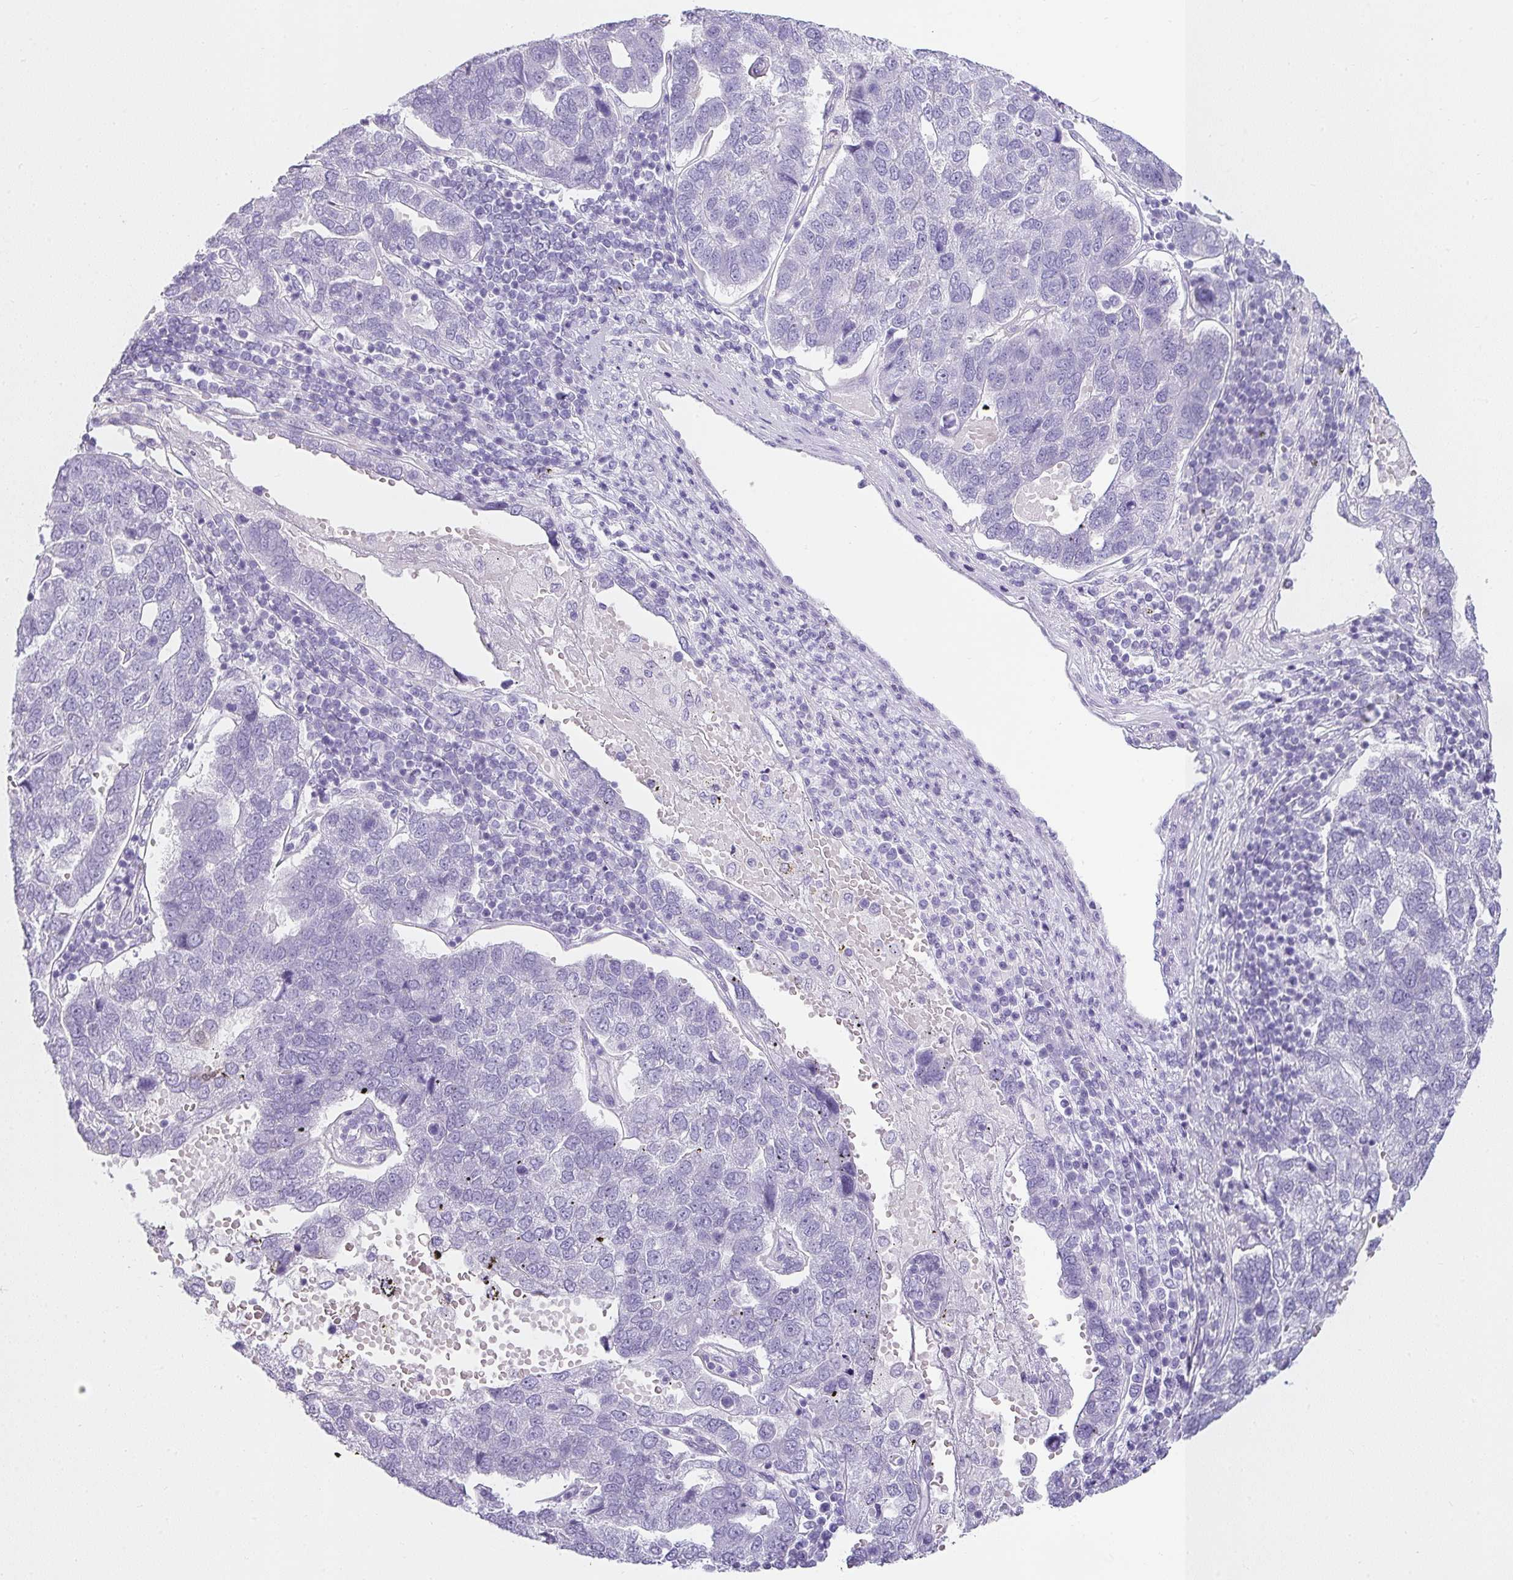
{"staining": {"intensity": "negative", "quantity": "none", "location": "none"}, "tissue": "pancreatic cancer", "cell_type": "Tumor cells", "image_type": "cancer", "snomed": [{"axis": "morphology", "description": "Adenocarcinoma, NOS"}, {"axis": "topography", "description": "Pancreas"}], "caption": "This photomicrograph is of pancreatic adenocarcinoma stained with immunohistochemistry (IHC) to label a protein in brown with the nuclei are counter-stained blue. There is no expression in tumor cells. Brightfield microscopy of IHC stained with DAB (3,3'-diaminobenzidine) (brown) and hematoxylin (blue), captured at high magnification.", "gene": "VCY1B", "patient": {"sex": "female", "age": 61}}